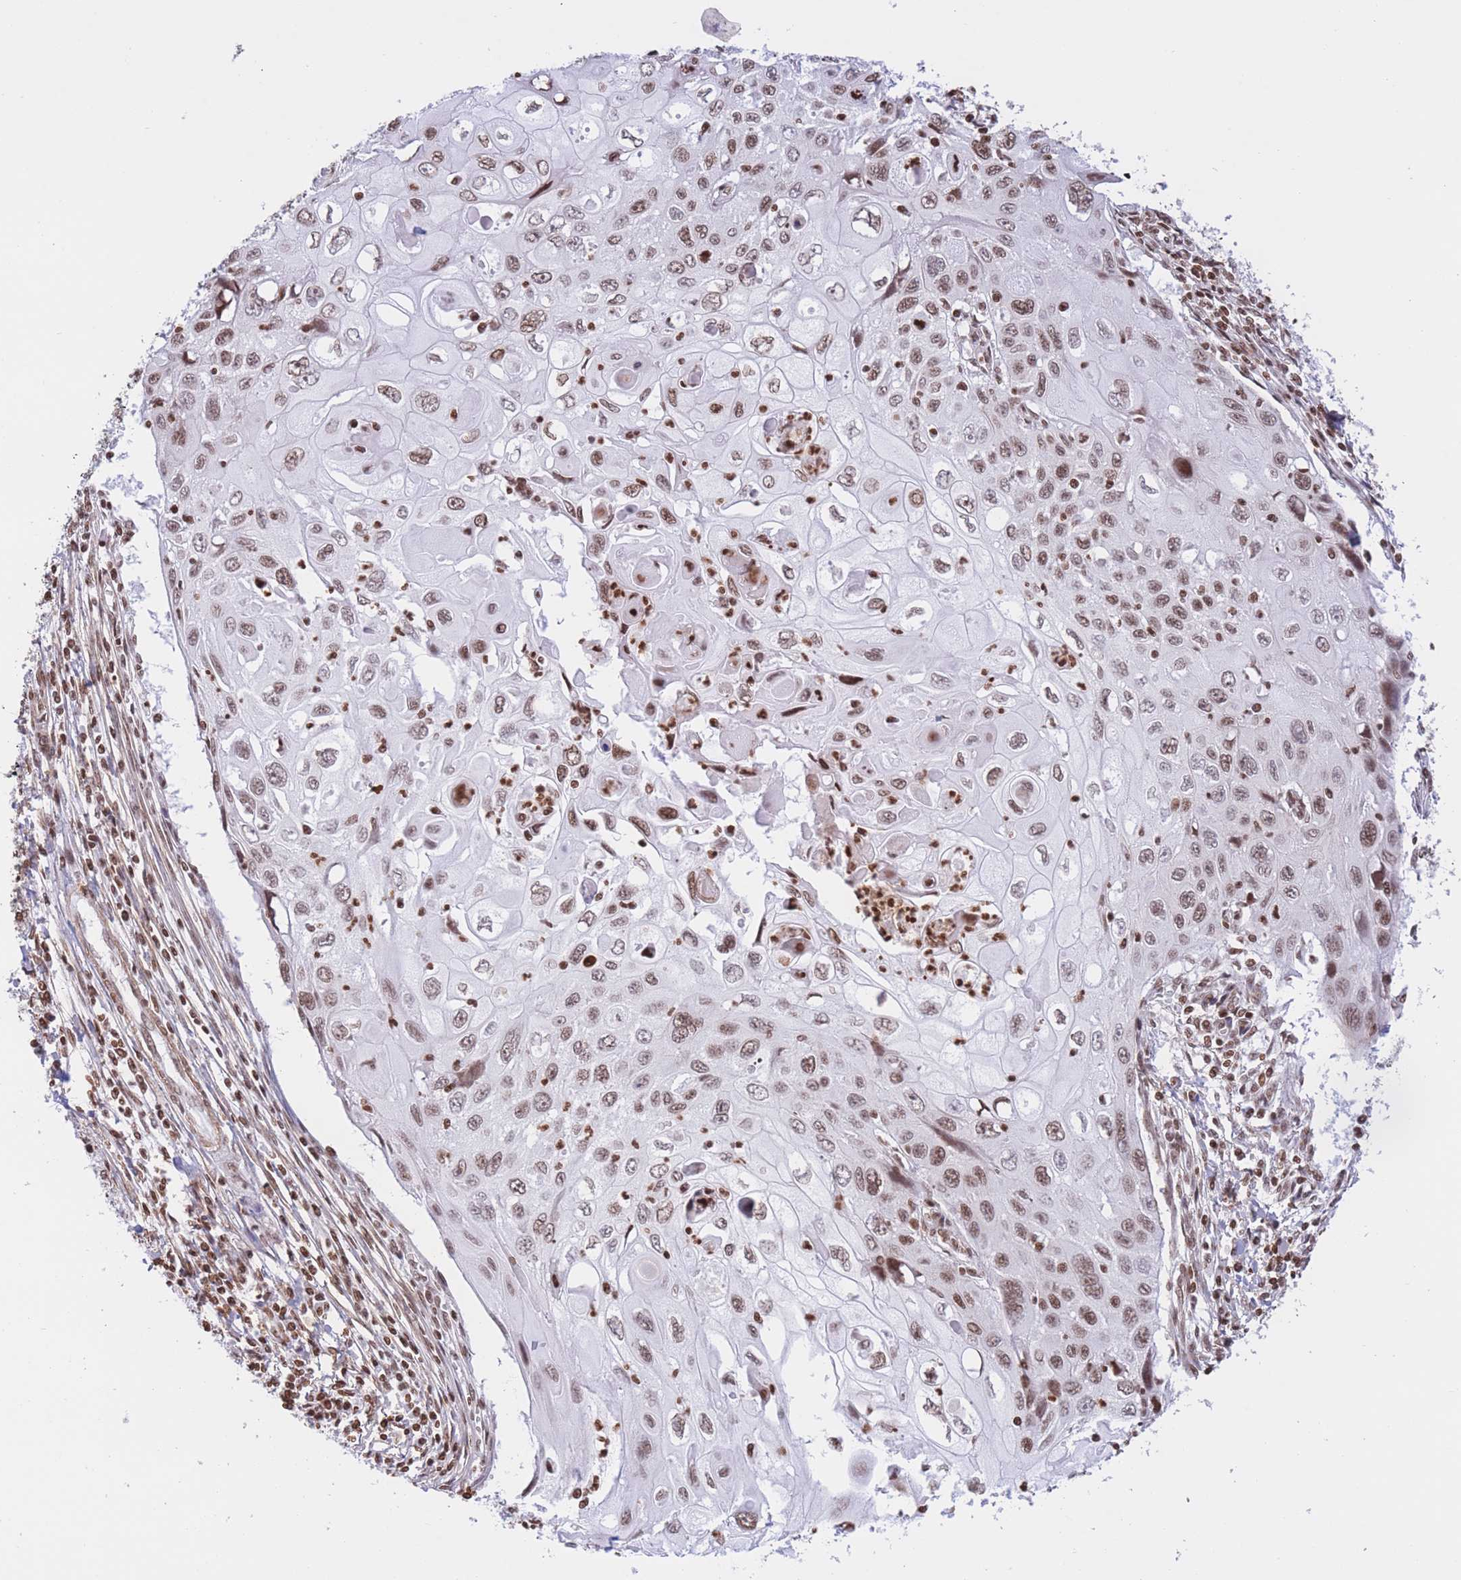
{"staining": {"intensity": "moderate", "quantity": ">75%", "location": "nuclear"}, "tissue": "cervical cancer", "cell_type": "Tumor cells", "image_type": "cancer", "snomed": [{"axis": "morphology", "description": "Squamous cell carcinoma, NOS"}, {"axis": "topography", "description": "Cervix"}], "caption": "A micrograph of squamous cell carcinoma (cervical) stained for a protein displays moderate nuclear brown staining in tumor cells.", "gene": "H2BC11", "patient": {"sex": "female", "age": 70}}